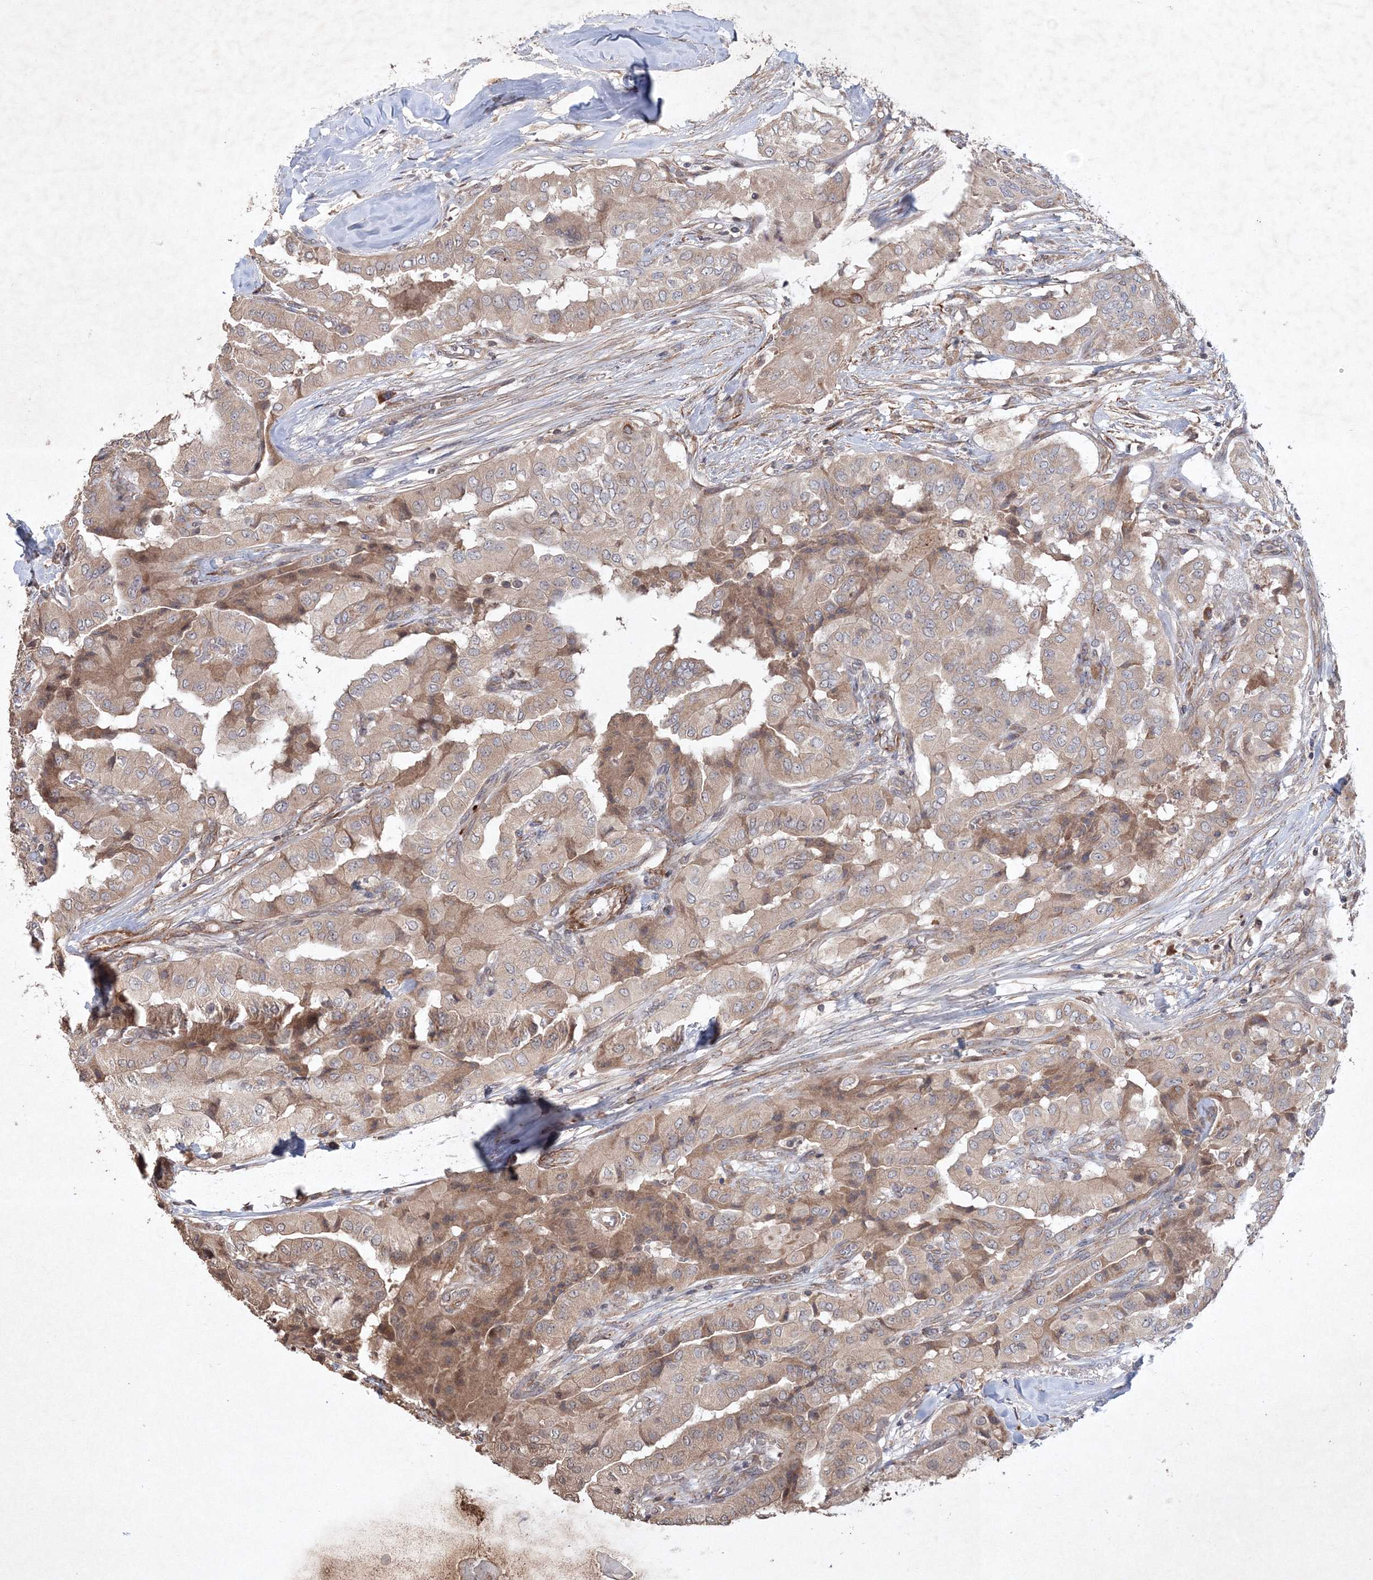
{"staining": {"intensity": "moderate", "quantity": "25%-75%", "location": "cytoplasmic/membranous"}, "tissue": "thyroid cancer", "cell_type": "Tumor cells", "image_type": "cancer", "snomed": [{"axis": "morphology", "description": "Papillary adenocarcinoma, NOS"}, {"axis": "topography", "description": "Thyroid gland"}], "caption": "Immunohistochemistry (IHC) histopathology image of human thyroid papillary adenocarcinoma stained for a protein (brown), which exhibits medium levels of moderate cytoplasmic/membranous staining in about 25%-75% of tumor cells.", "gene": "NOA1", "patient": {"sex": "female", "age": 59}}